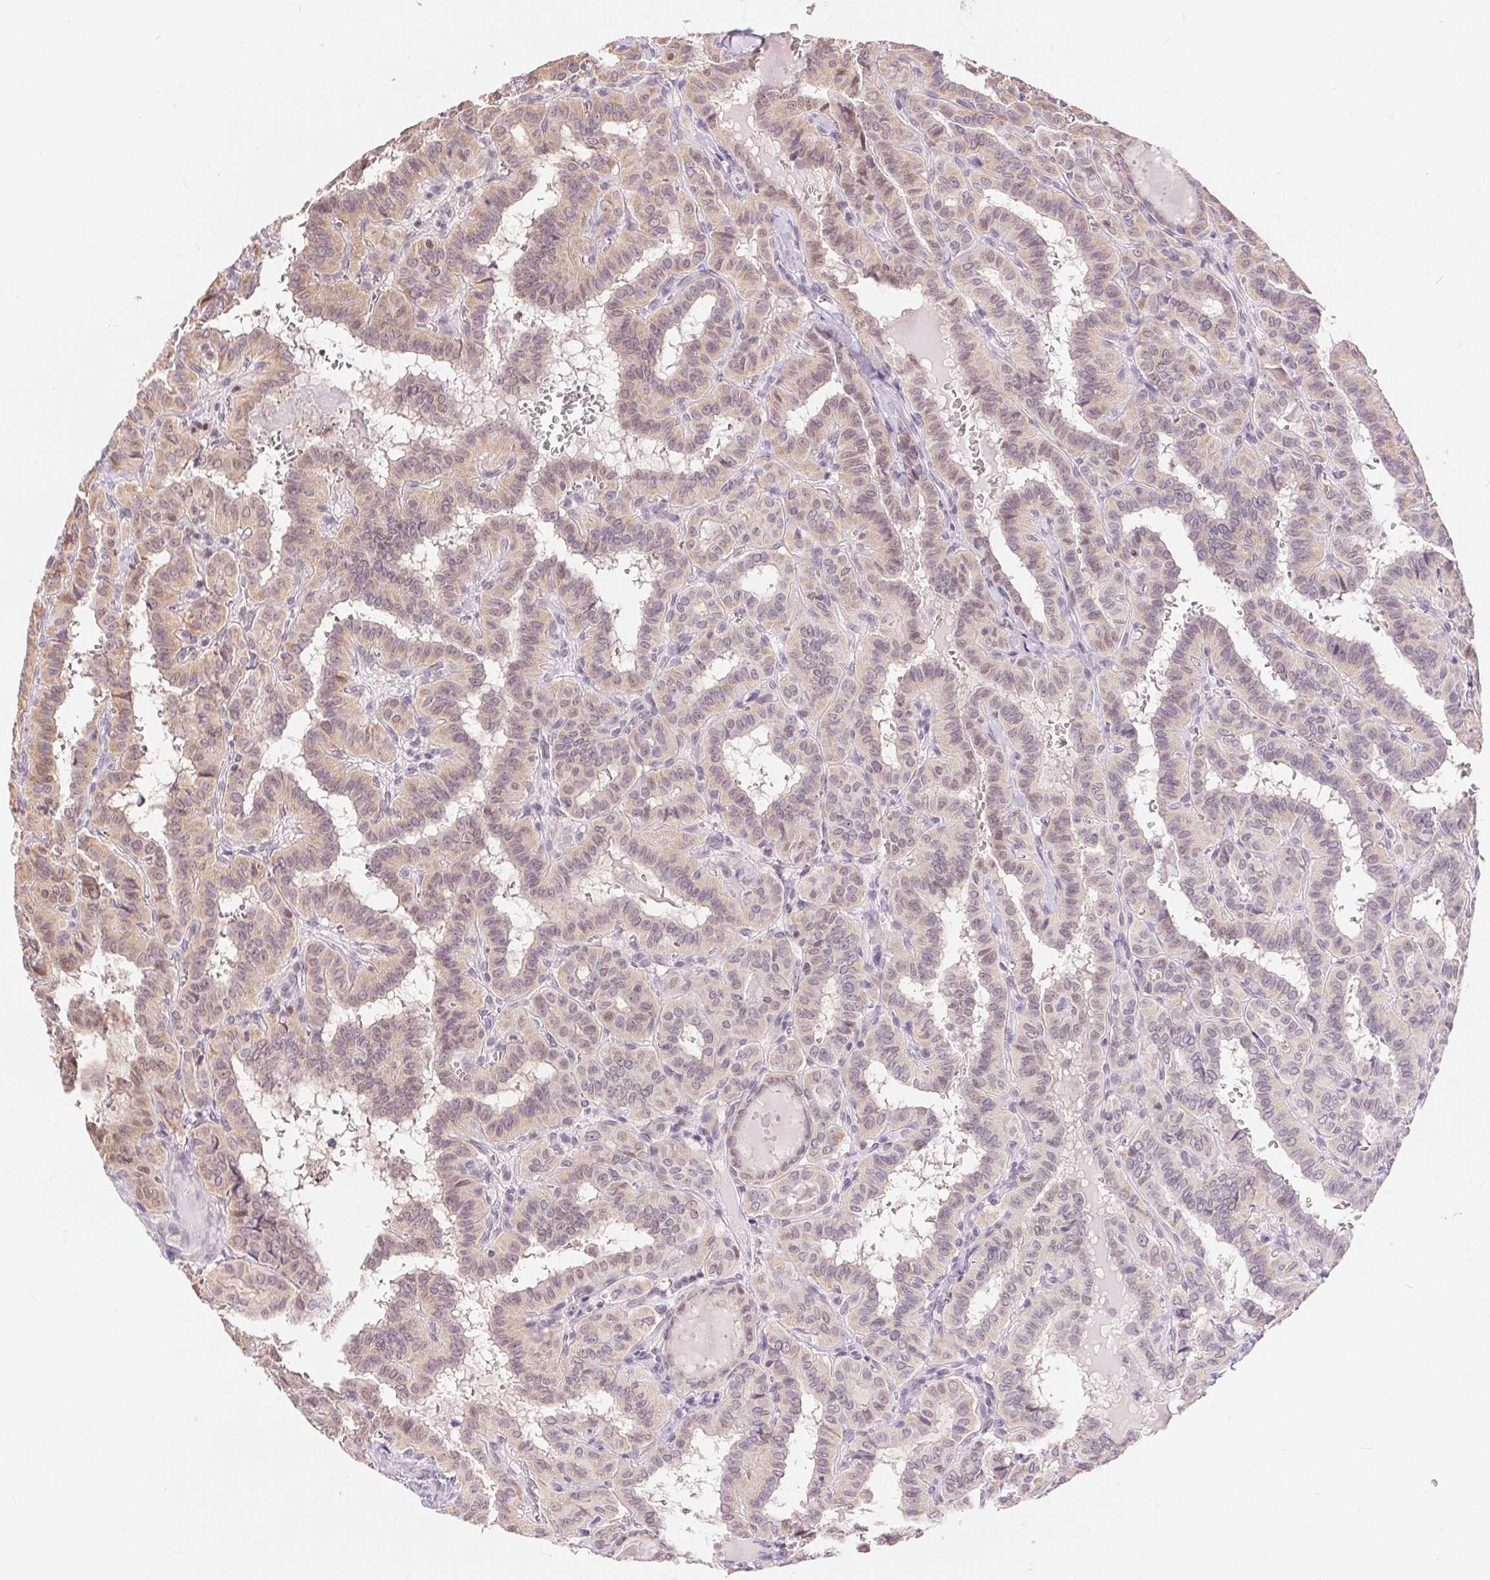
{"staining": {"intensity": "weak", "quantity": ">75%", "location": "cytoplasmic/membranous"}, "tissue": "thyroid cancer", "cell_type": "Tumor cells", "image_type": "cancer", "snomed": [{"axis": "morphology", "description": "Papillary adenocarcinoma, NOS"}, {"axis": "topography", "description": "Thyroid gland"}], "caption": "DAB immunohistochemical staining of human papillary adenocarcinoma (thyroid) displays weak cytoplasmic/membranous protein positivity in approximately >75% of tumor cells. (brown staining indicates protein expression, while blue staining denotes nuclei).", "gene": "POU2F2", "patient": {"sex": "female", "age": 21}}